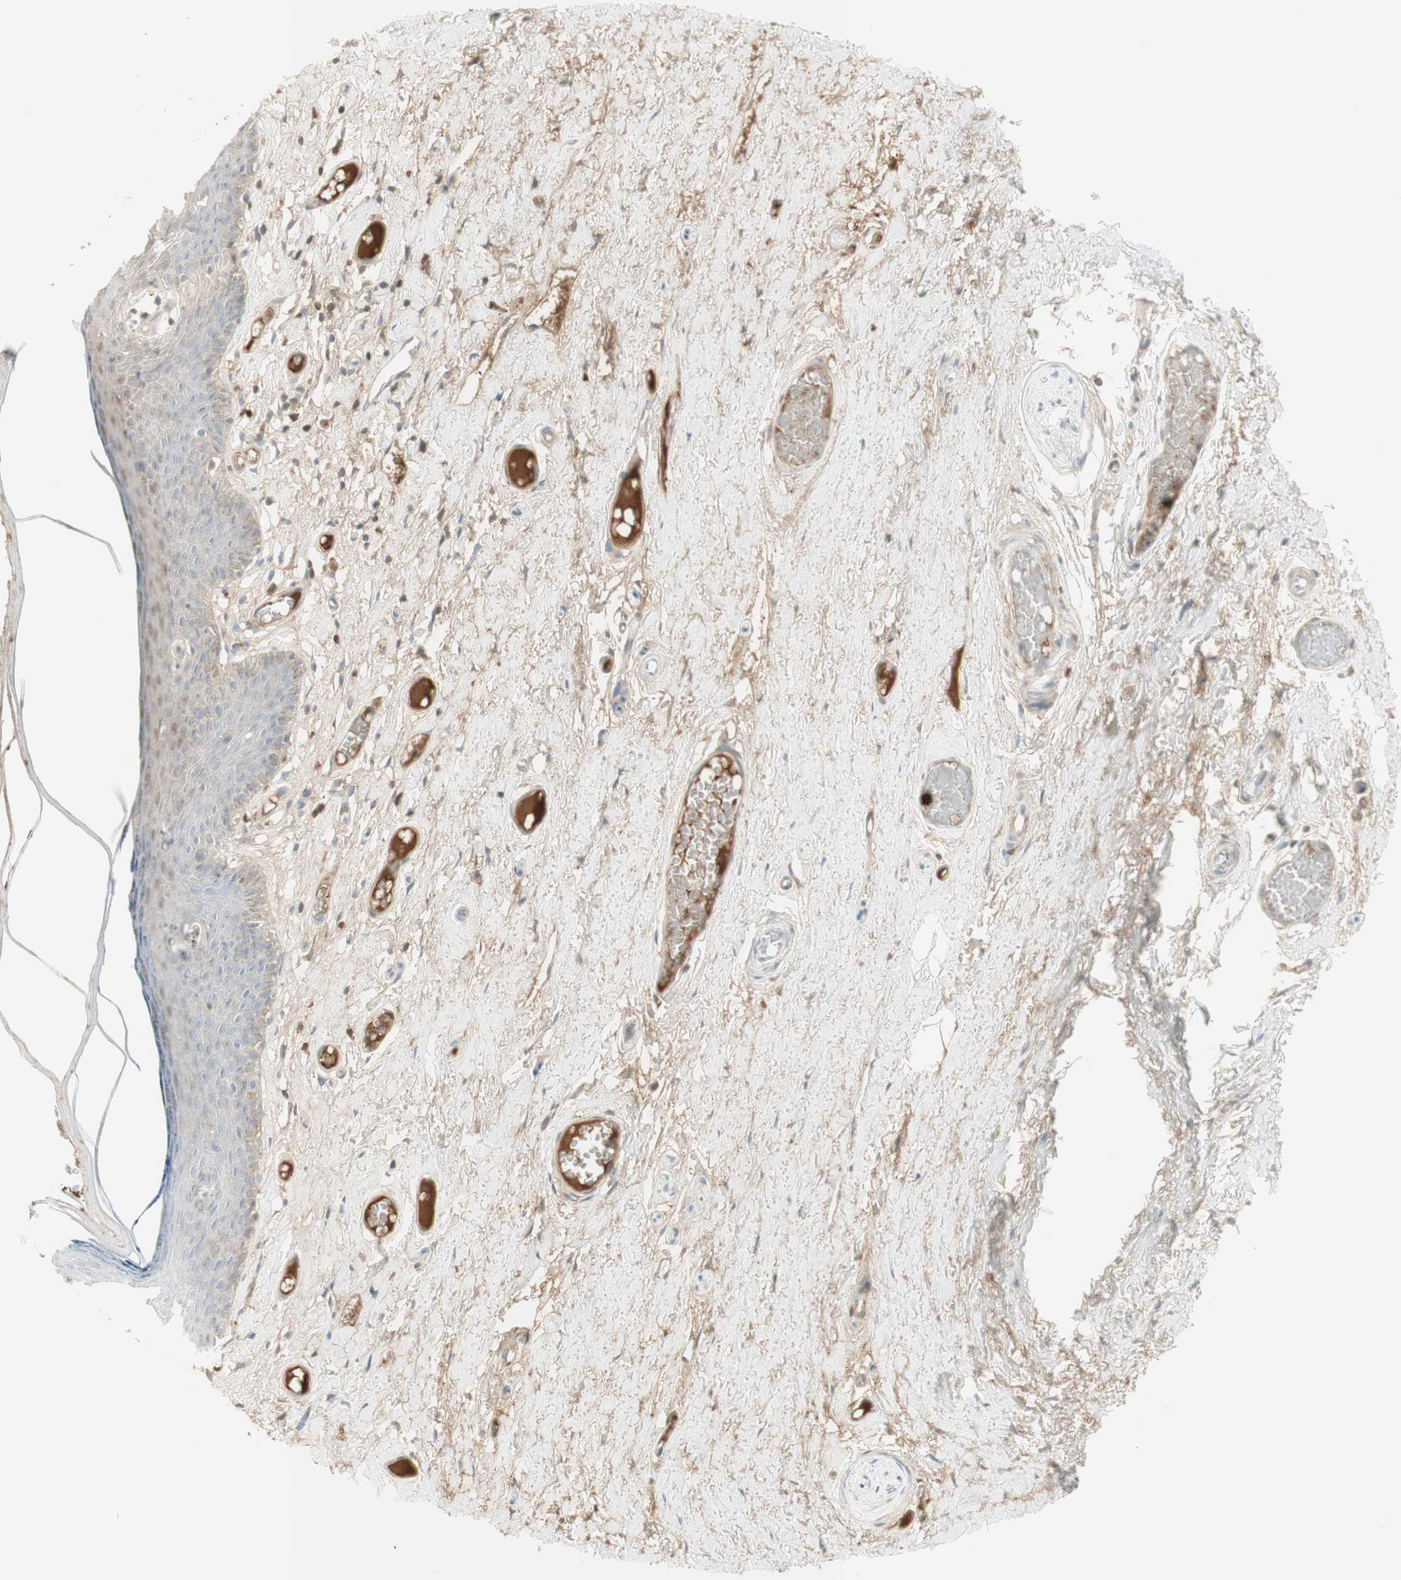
{"staining": {"intensity": "weak", "quantity": "25%-75%", "location": "cytoplasmic/membranous,nuclear"}, "tissue": "skin", "cell_type": "Epidermal cells", "image_type": "normal", "snomed": [{"axis": "morphology", "description": "Normal tissue, NOS"}, {"axis": "topography", "description": "Adipose tissue"}, {"axis": "topography", "description": "Vascular tissue"}, {"axis": "topography", "description": "Anal"}, {"axis": "topography", "description": "Peripheral nerve tissue"}], "caption": "High-magnification brightfield microscopy of benign skin stained with DAB (3,3'-diaminobenzidine) (brown) and counterstained with hematoxylin (blue). epidermal cells exhibit weak cytoplasmic/membranous,nuclear staining is present in about25%-75% of cells.", "gene": "NID1", "patient": {"sex": "female", "age": 54}}